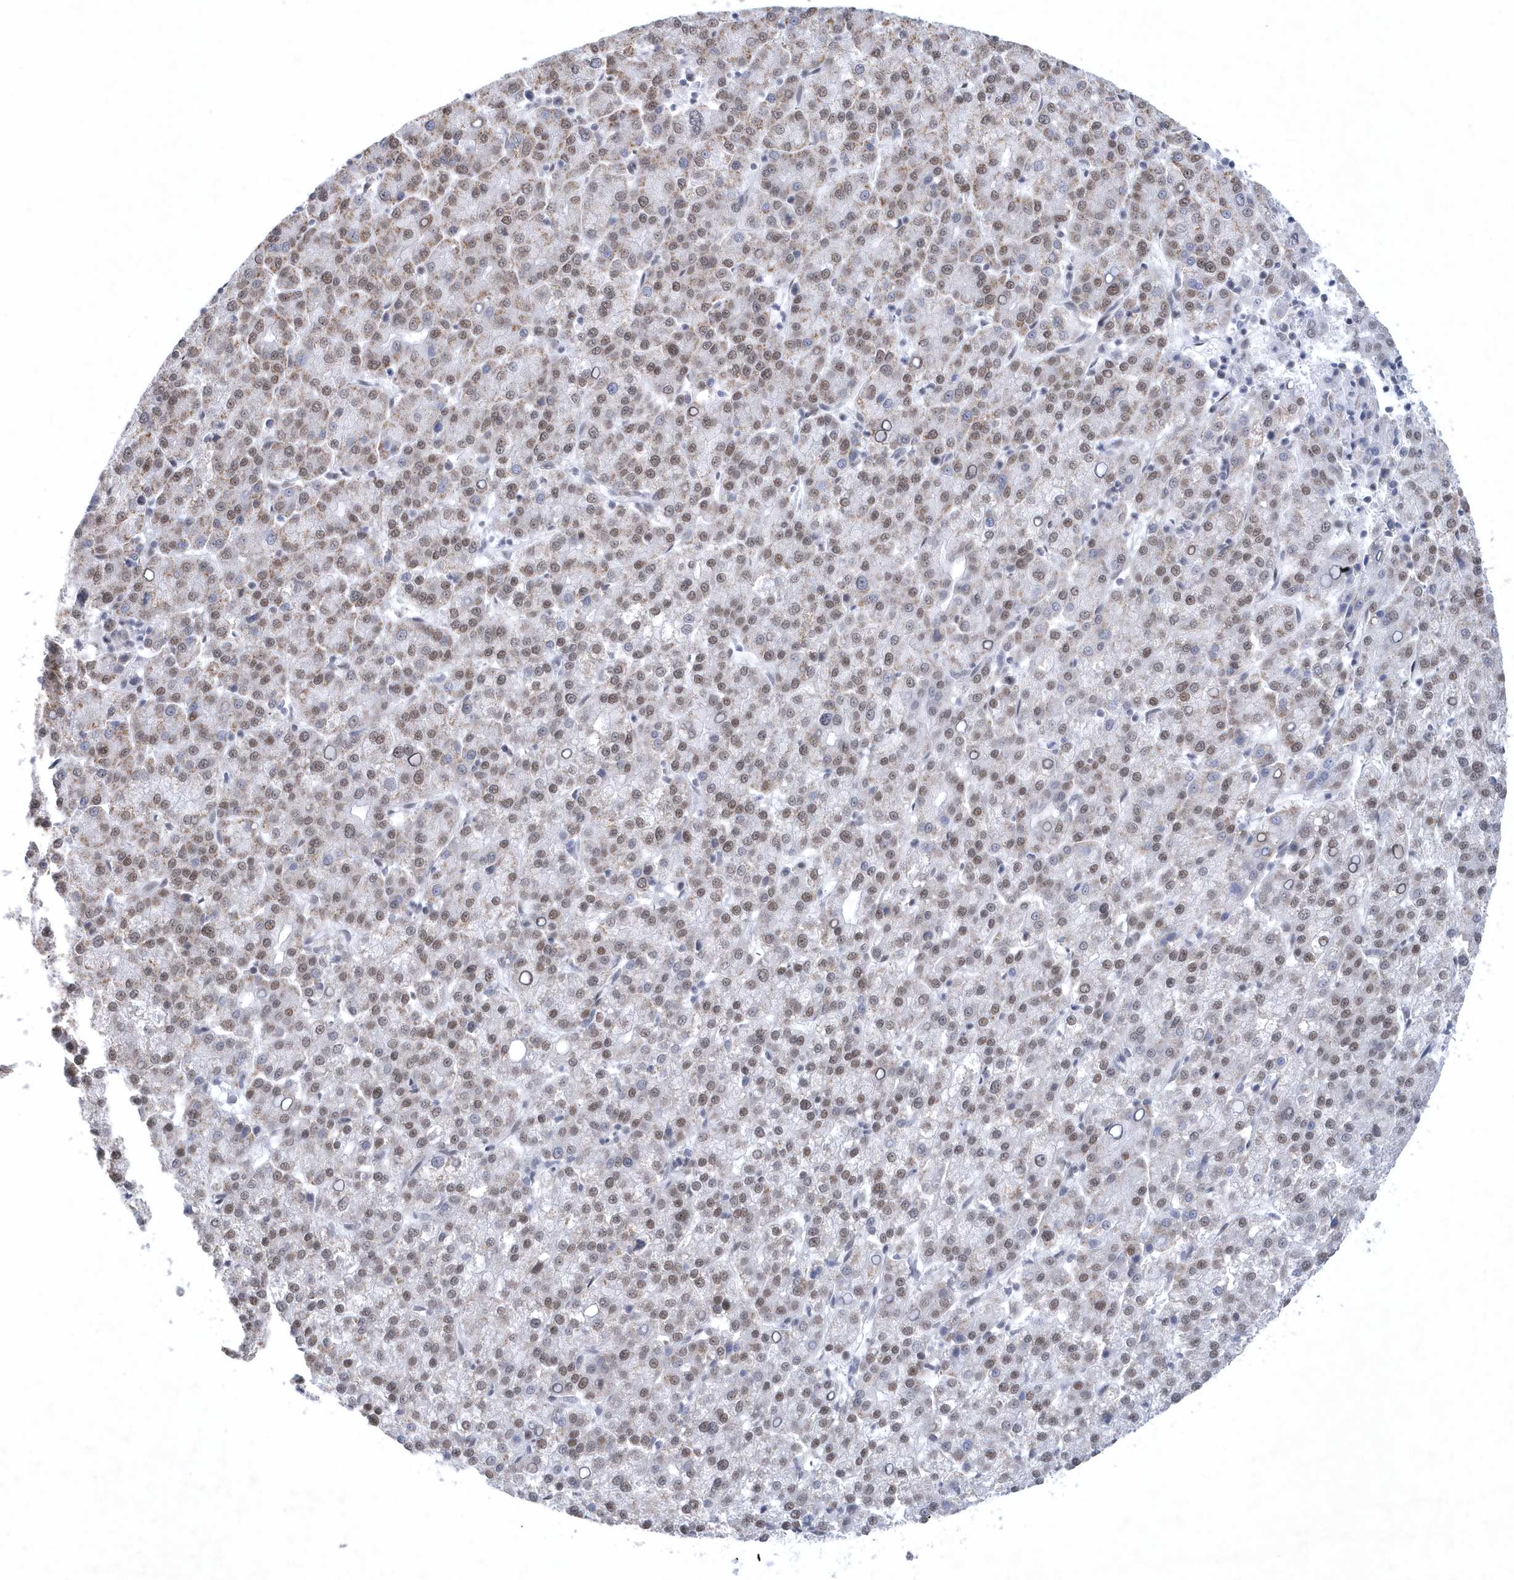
{"staining": {"intensity": "weak", "quantity": ">75%", "location": "cytoplasmic/membranous,nuclear"}, "tissue": "liver cancer", "cell_type": "Tumor cells", "image_type": "cancer", "snomed": [{"axis": "morphology", "description": "Carcinoma, Hepatocellular, NOS"}, {"axis": "topography", "description": "Liver"}], "caption": "A micrograph of human liver cancer (hepatocellular carcinoma) stained for a protein demonstrates weak cytoplasmic/membranous and nuclear brown staining in tumor cells.", "gene": "DCLRE1A", "patient": {"sex": "female", "age": 58}}